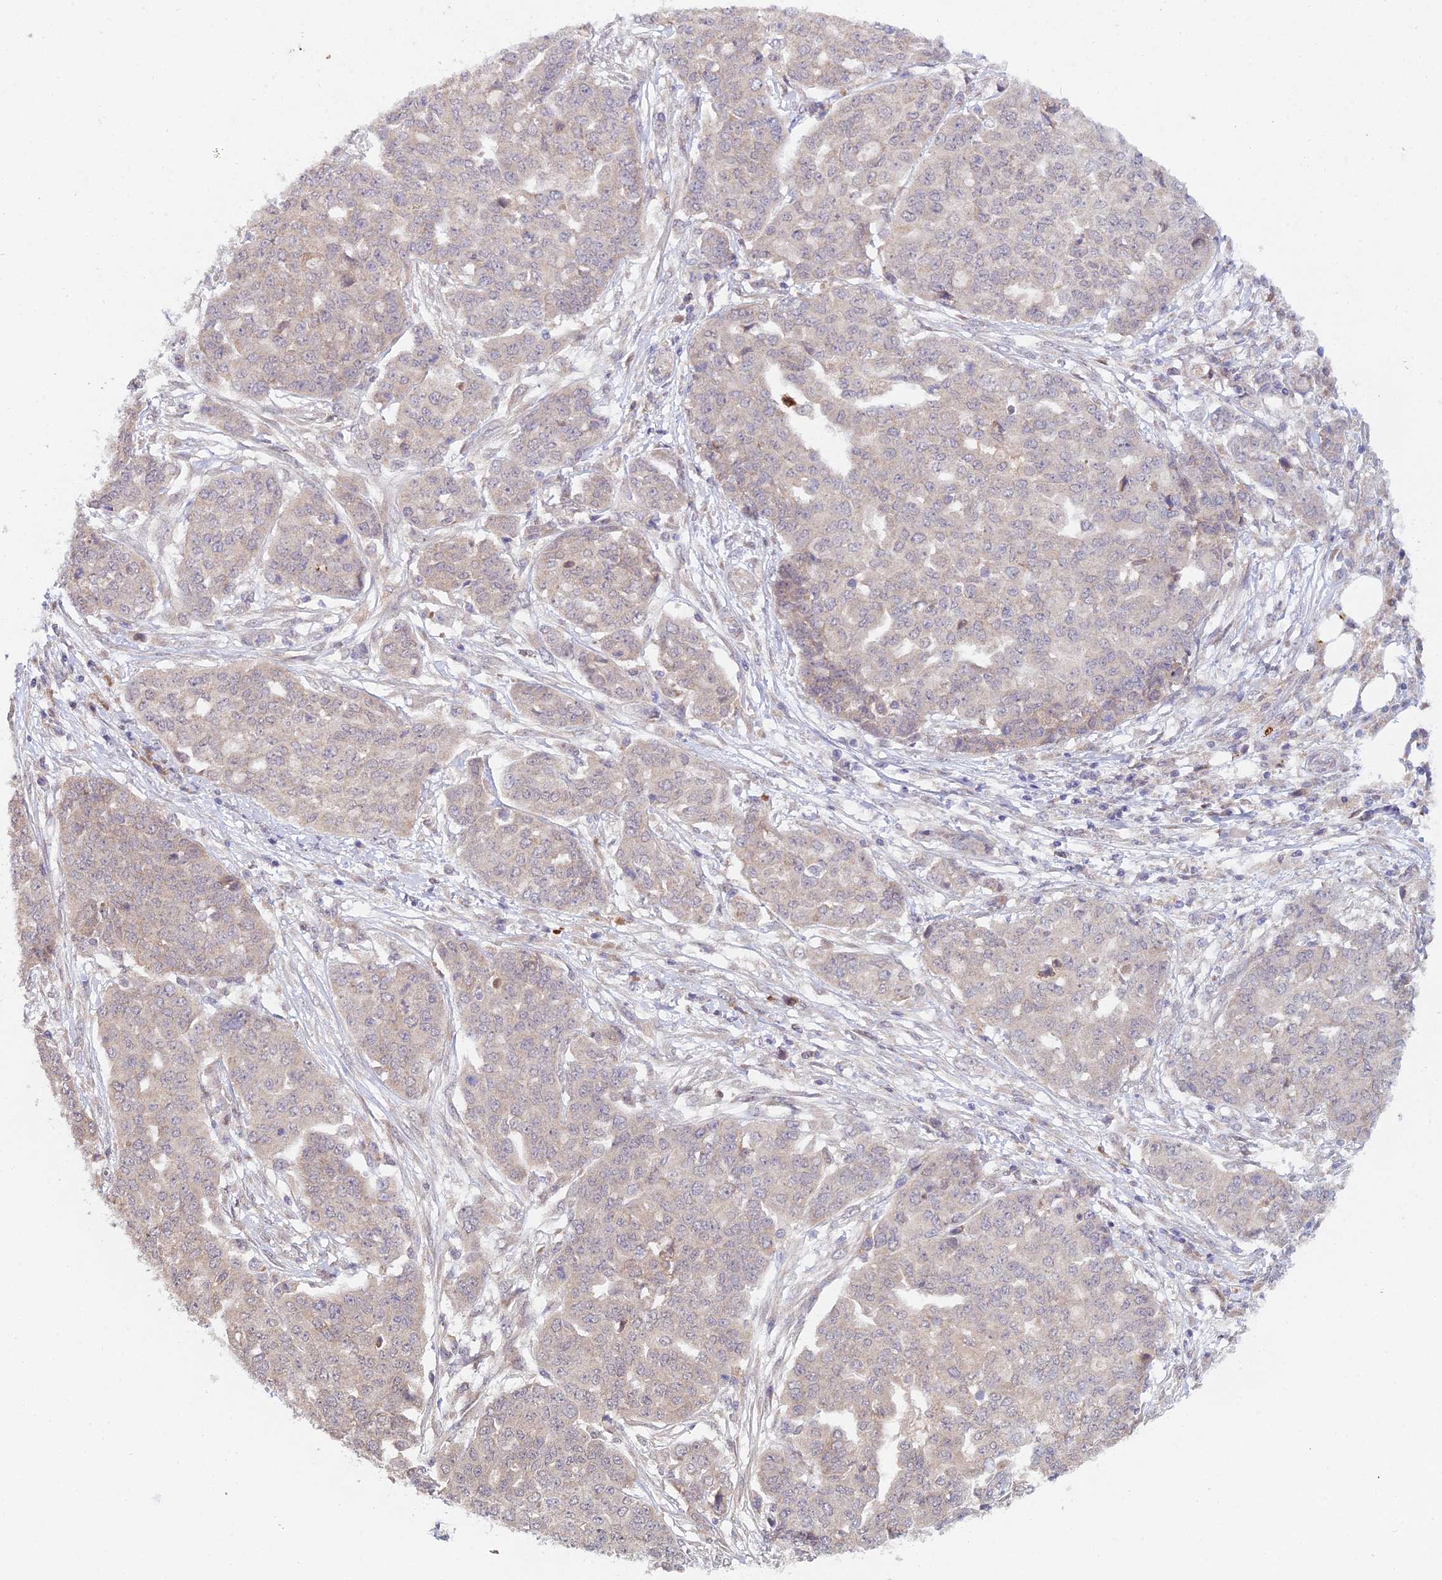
{"staining": {"intensity": "weak", "quantity": "<25%", "location": "cytoplasmic/membranous"}, "tissue": "ovarian cancer", "cell_type": "Tumor cells", "image_type": "cancer", "snomed": [{"axis": "morphology", "description": "Cystadenocarcinoma, serous, NOS"}, {"axis": "topography", "description": "Soft tissue"}, {"axis": "topography", "description": "Ovary"}], "caption": "This is an immunohistochemistry (IHC) photomicrograph of serous cystadenocarcinoma (ovarian). There is no positivity in tumor cells.", "gene": "WDR43", "patient": {"sex": "female", "age": 57}}